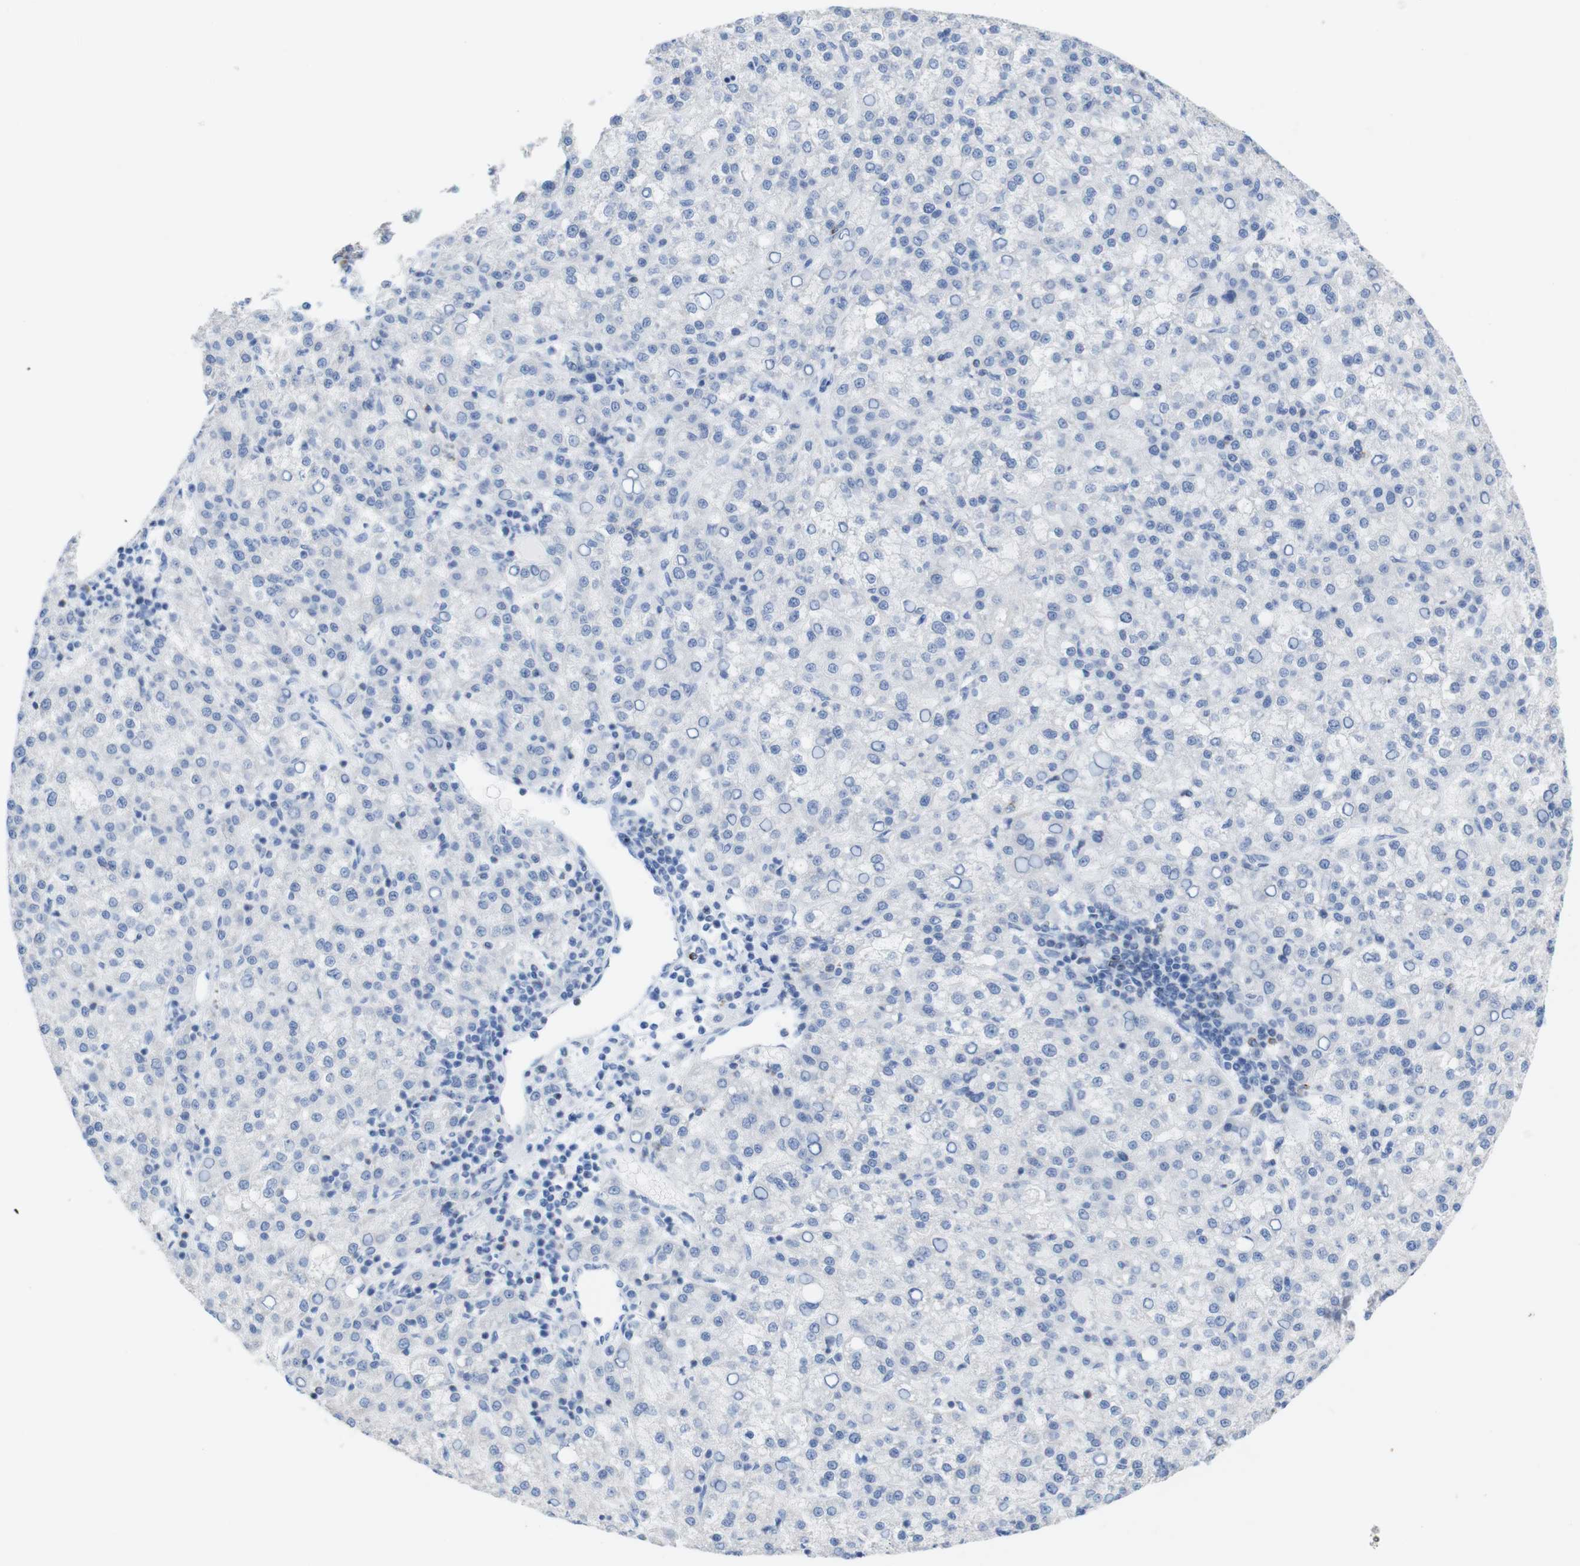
{"staining": {"intensity": "negative", "quantity": "none", "location": "none"}, "tissue": "liver cancer", "cell_type": "Tumor cells", "image_type": "cancer", "snomed": [{"axis": "morphology", "description": "Carcinoma, Hepatocellular, NOS"}, {"axis": "topography", "description": "Liver"}], "caption": "This micrograph is of hepatocellular carcinoma (liver) stained with immunohistochemistry to label a protein in brown with the nuclei are counter-stained blue. There is no positivity in tumor cells.", "gene": "LAG3", "patient": {"sex": "female", "age": 58}}